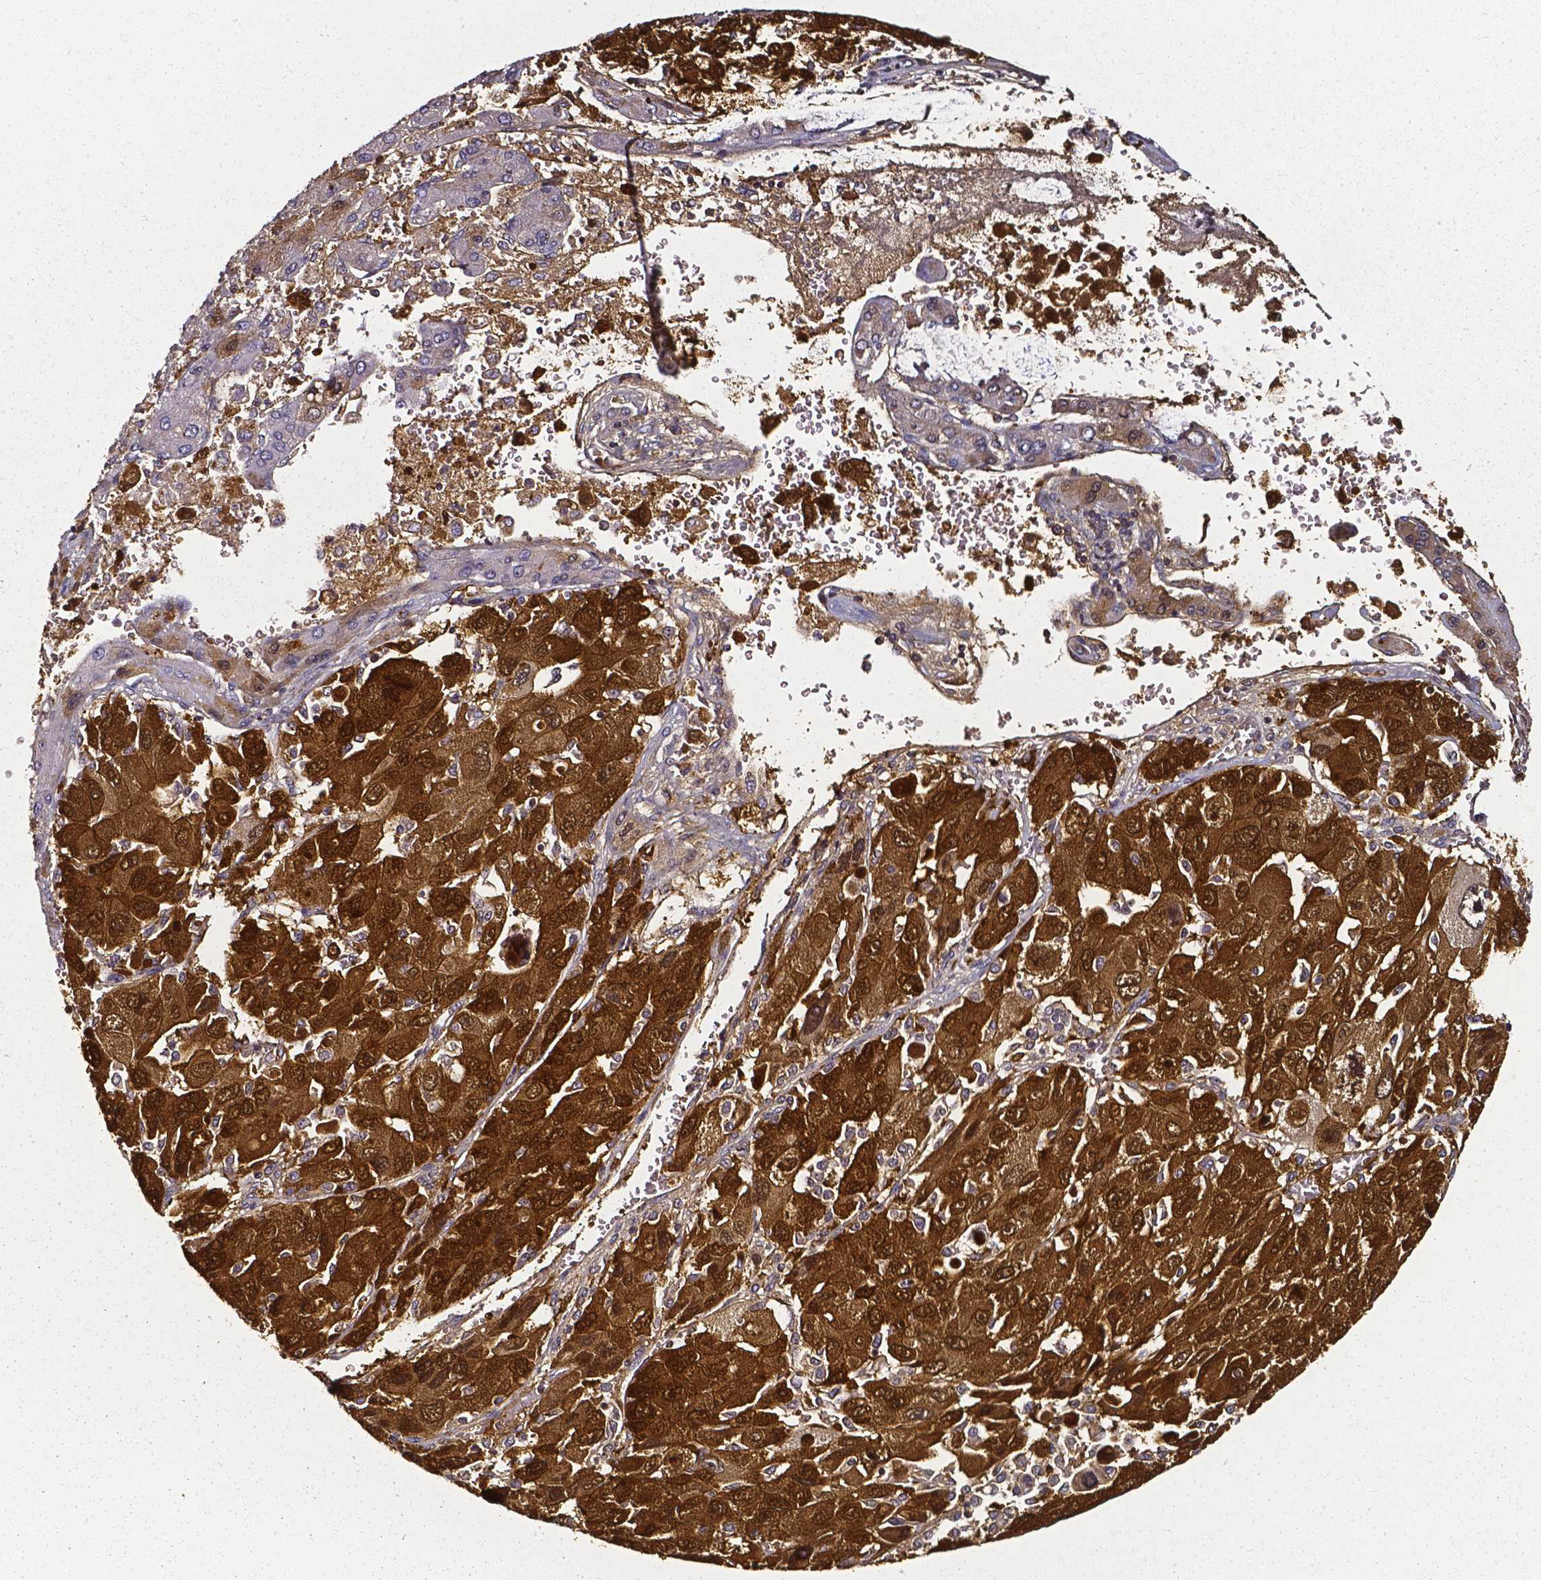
{"staining": {"intensity": "strong", "quantity": "<25%", "location": "cytoplasmic/membranous,nuclear"}, "tissue": "liver cancer", "cell_type": "Tumor cells", "image_type": "cancer", "snomed": [{"axis": "morphology", "description": "Carcinoma, Hepatocellular, NOS"}, {"axis": "topography", "description": "Liver"}], "caption": "An immunohistochemistry (IHC) micrograph of neoplastic tissue is shown. Protein staining in brown highlights strong cytoplasmic/membranous and nuclear positivity in liver hepatocellular carcinoma within tumor cells.", "gene": "AKR1B10", "patient": {"sex": "female", "age": 41}}